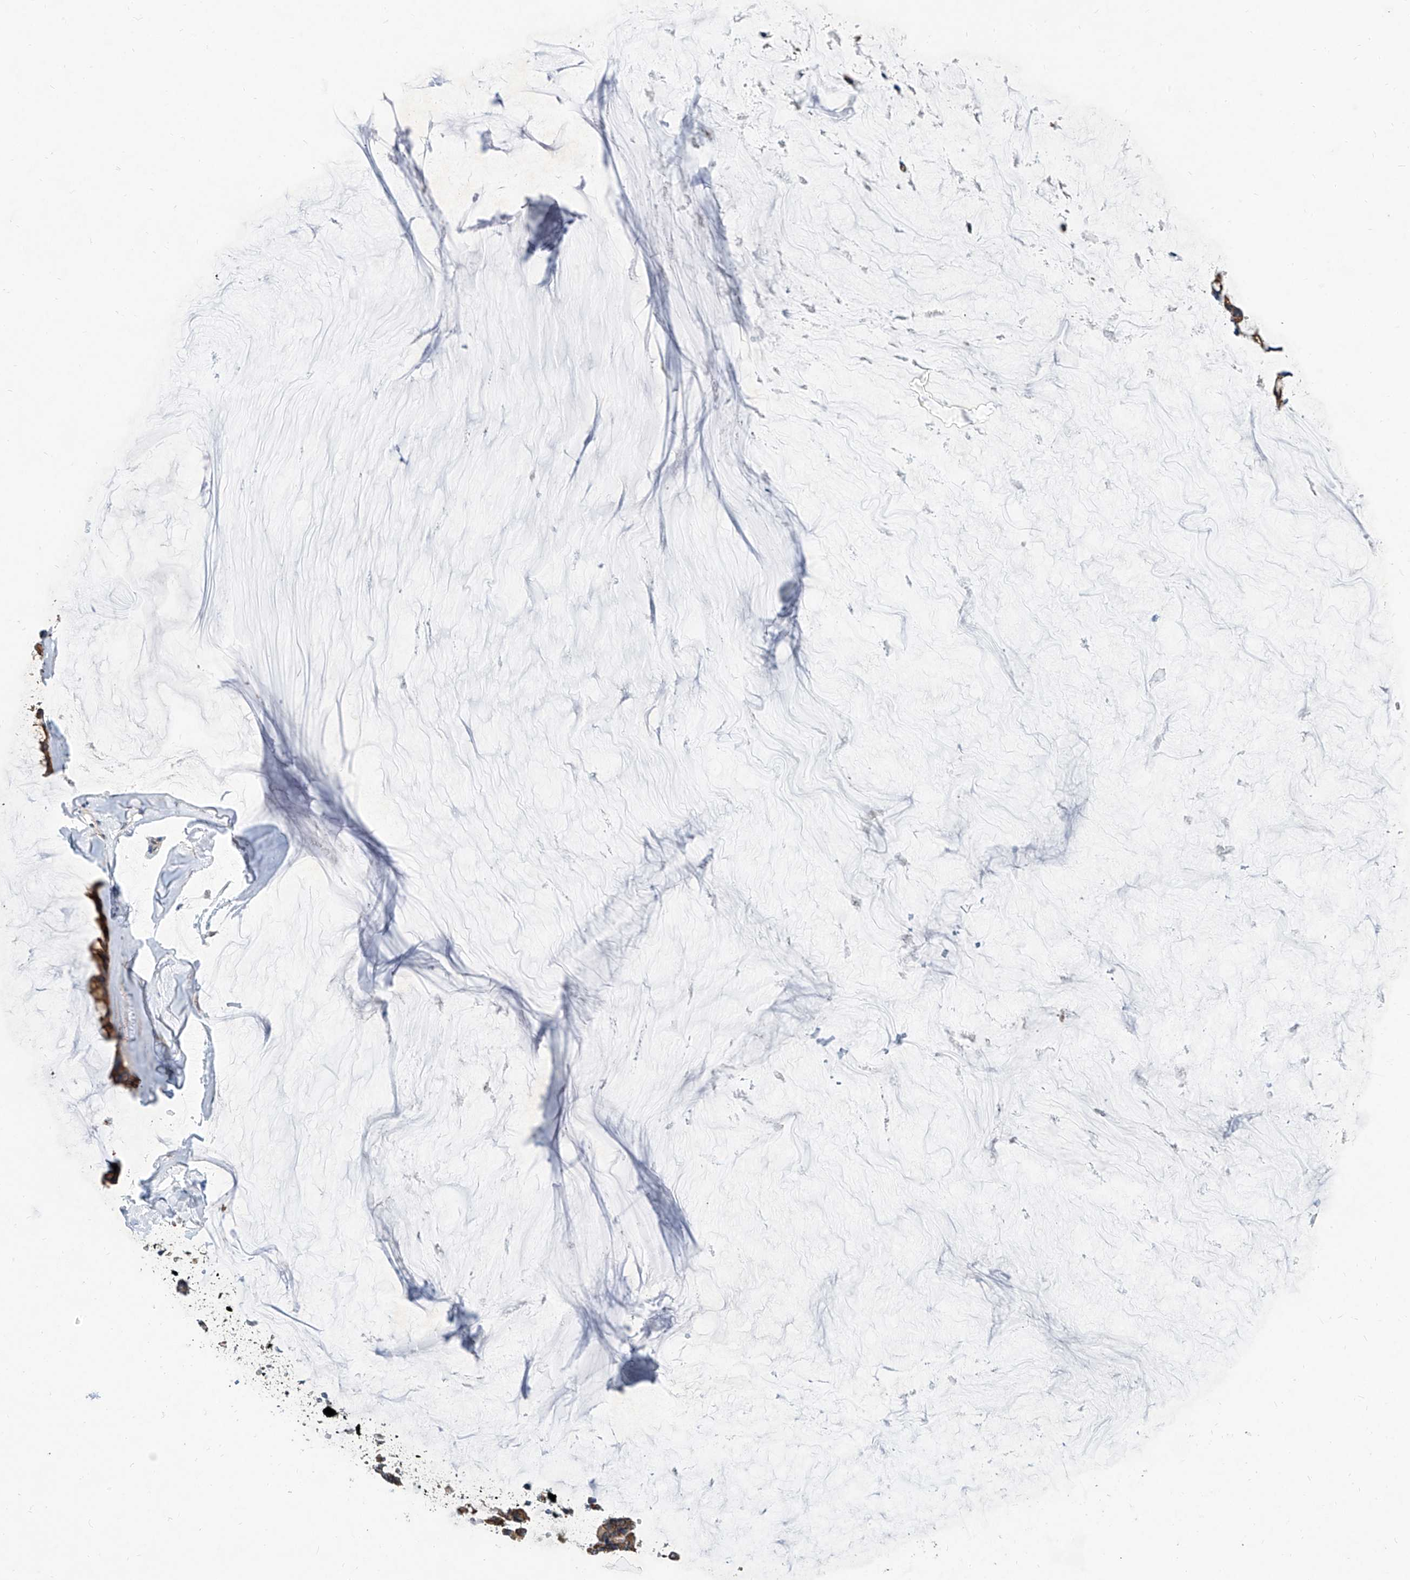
{"staining": {"intensity": "moderate", "quantity": ">75%", "location": "cytoplasmic/membranous"}, "tissue": "ovarian cancer", "cell_type": "Tumor cells", "image_type": "cancer", "snomed": [{"axis": "morphology", "description": "Cystadenocarcinoma, mucinous, NOS"}, {"axis": "topography", "description": "Ovary"}], "caption": "Immunohistochemistry image of neoplastic tissue: human ovarian cancer (mucinous cystadenocarcinoma) stained using IHC exhibits medium levels of moderate protein expression localized specifically in the cytoplasmic/membranous of tumor cells, appearing as a cytoplasmic/membranous brown color.", "gene": "MFSD4B", "patient": {"sex": "female", "age": 39}}